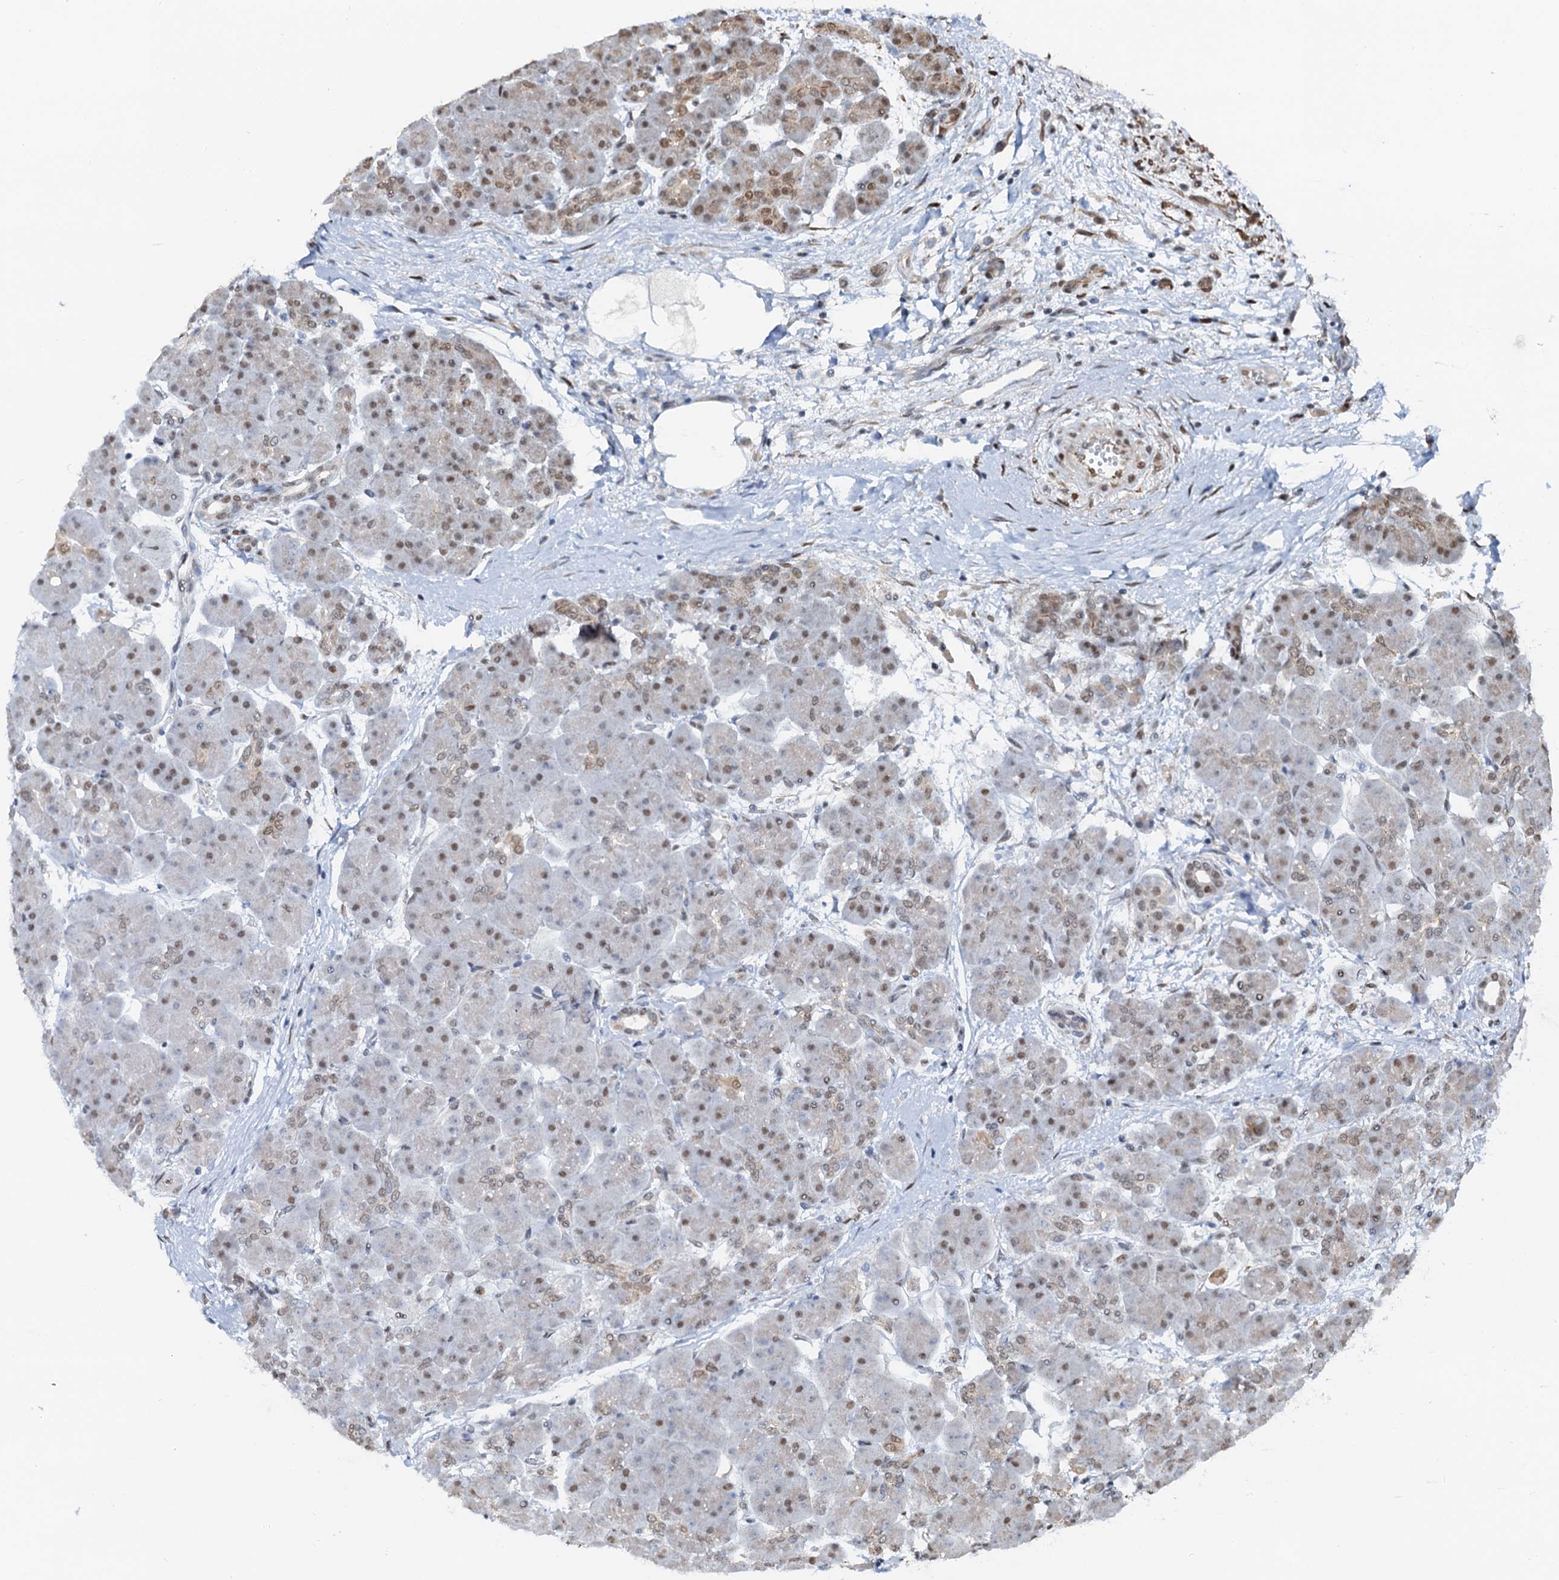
{"staining": {"intensity": "moderate", "quantity": "25%-75%", "location": "nuclear"}, "tissue": "pancreas", "cell_type": "Exocrine glandular cells", "image_type": "normal", "snomed": [{"axis": "morphology", "description": "Normal tissue, NOS"}, {"axis": "topography", "description": "Pancreas"}], "caption": "IHC histopathology image of unremarkable pancreas stained for a protein (brown), which demonstrates medium levels of moderate nuclear staining in approximately 25%-75% of exocrine glandular cells.", "gene": "CFDP1", "patient": {"sex": "male", "age": 66}}